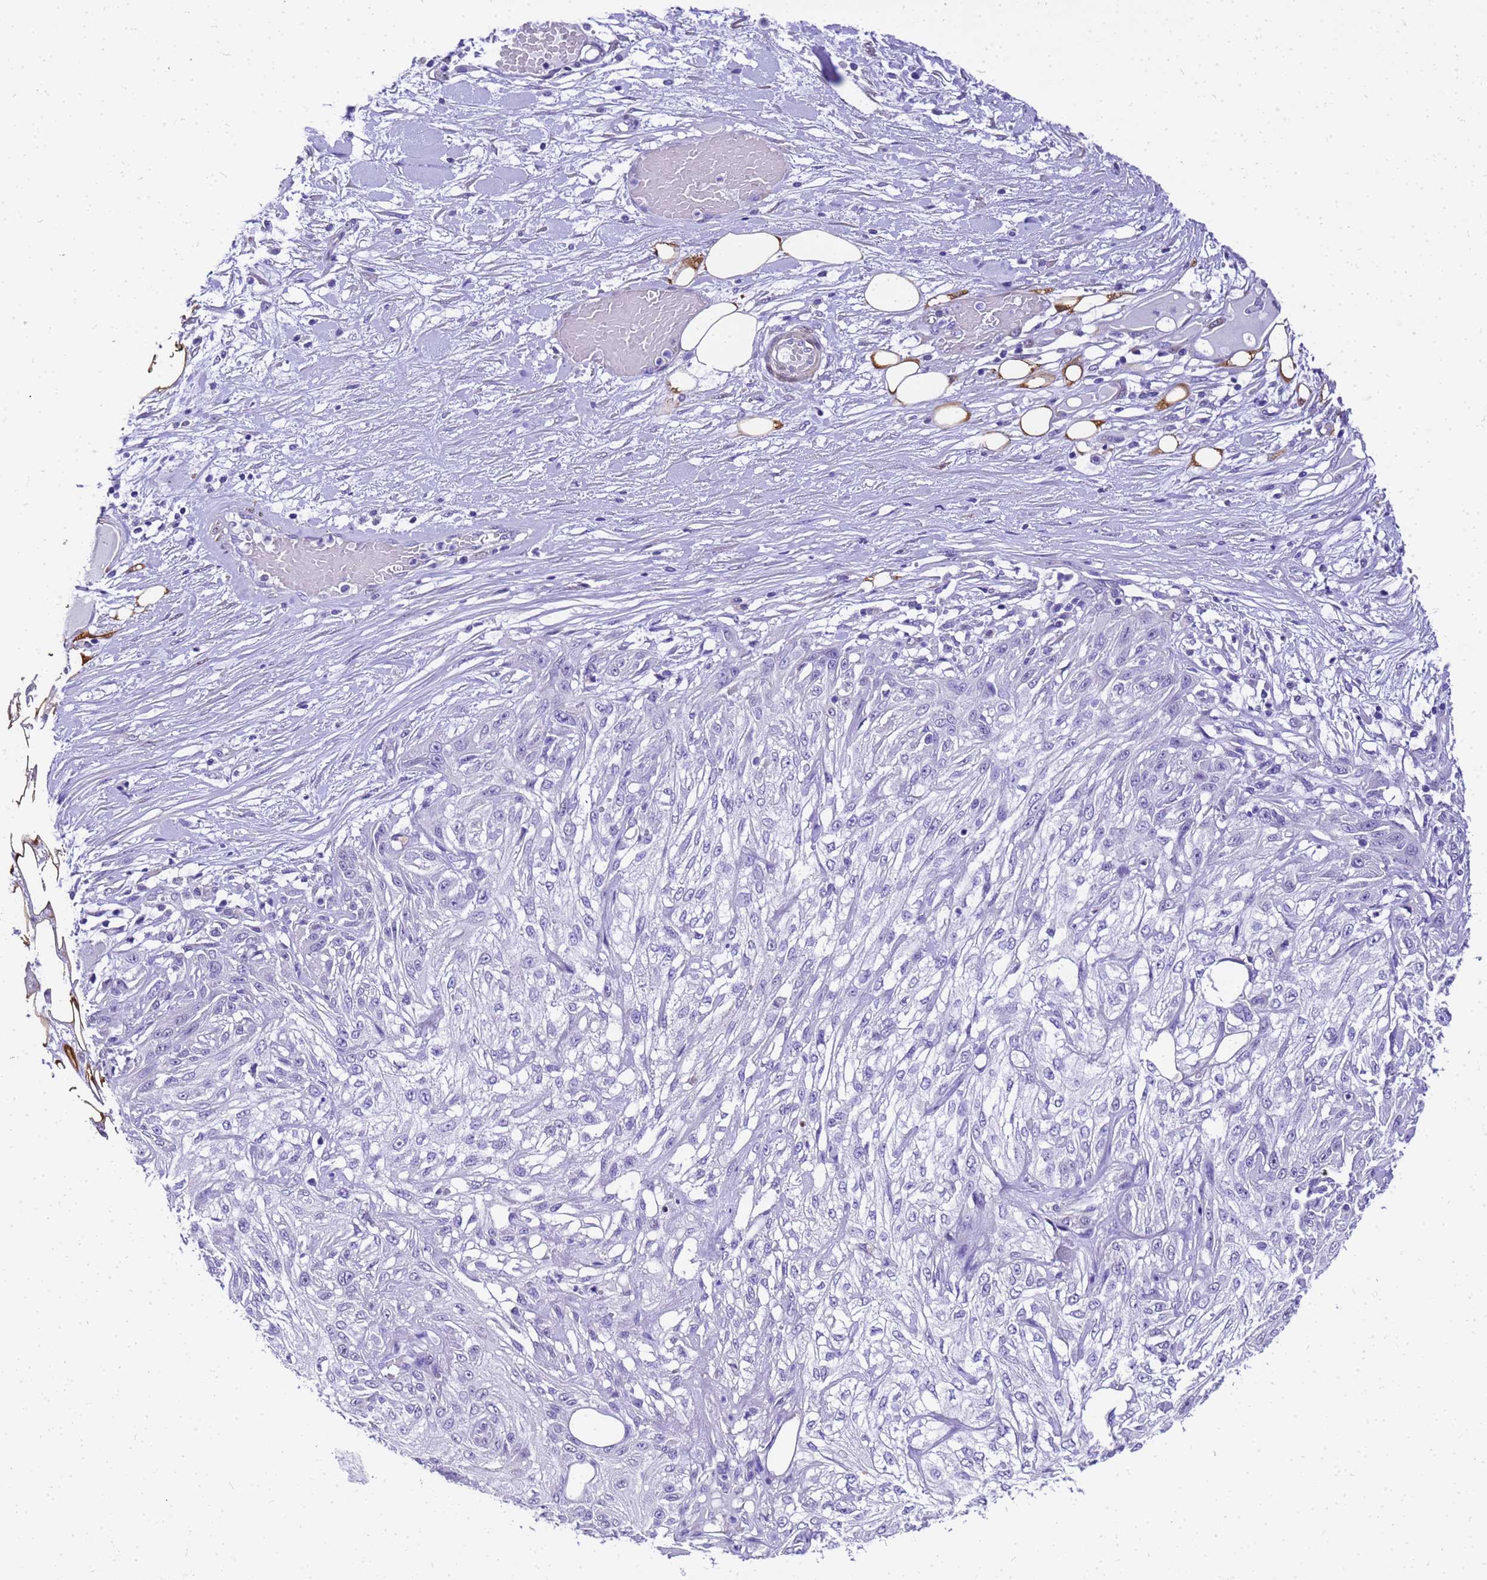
{"staining": {"intensity": "negative", "quantity": "none", "location": "none"}, "tissue": "skin cancer", "cell_type": "Tumor cells", "image_type": "cancer", "snomed": [{"axis": "morphology", "description": "Squamous cell carcinoma, NOS"}, {"axis": "morphology", "description": "Squamous cell carcinoma, metastatic, NOS"}, {"axis": "topography", "description": "Skin"}, {"axis": "topography", "description": "Lymph node"}], "caption": "Protein analysis of skin cancer (metastatic squamous cell carcinoma) demonstrates no significant positivity in tumor cells.", "gene": "HSPB6", "patient": {"sex": "male", "age": 75}}